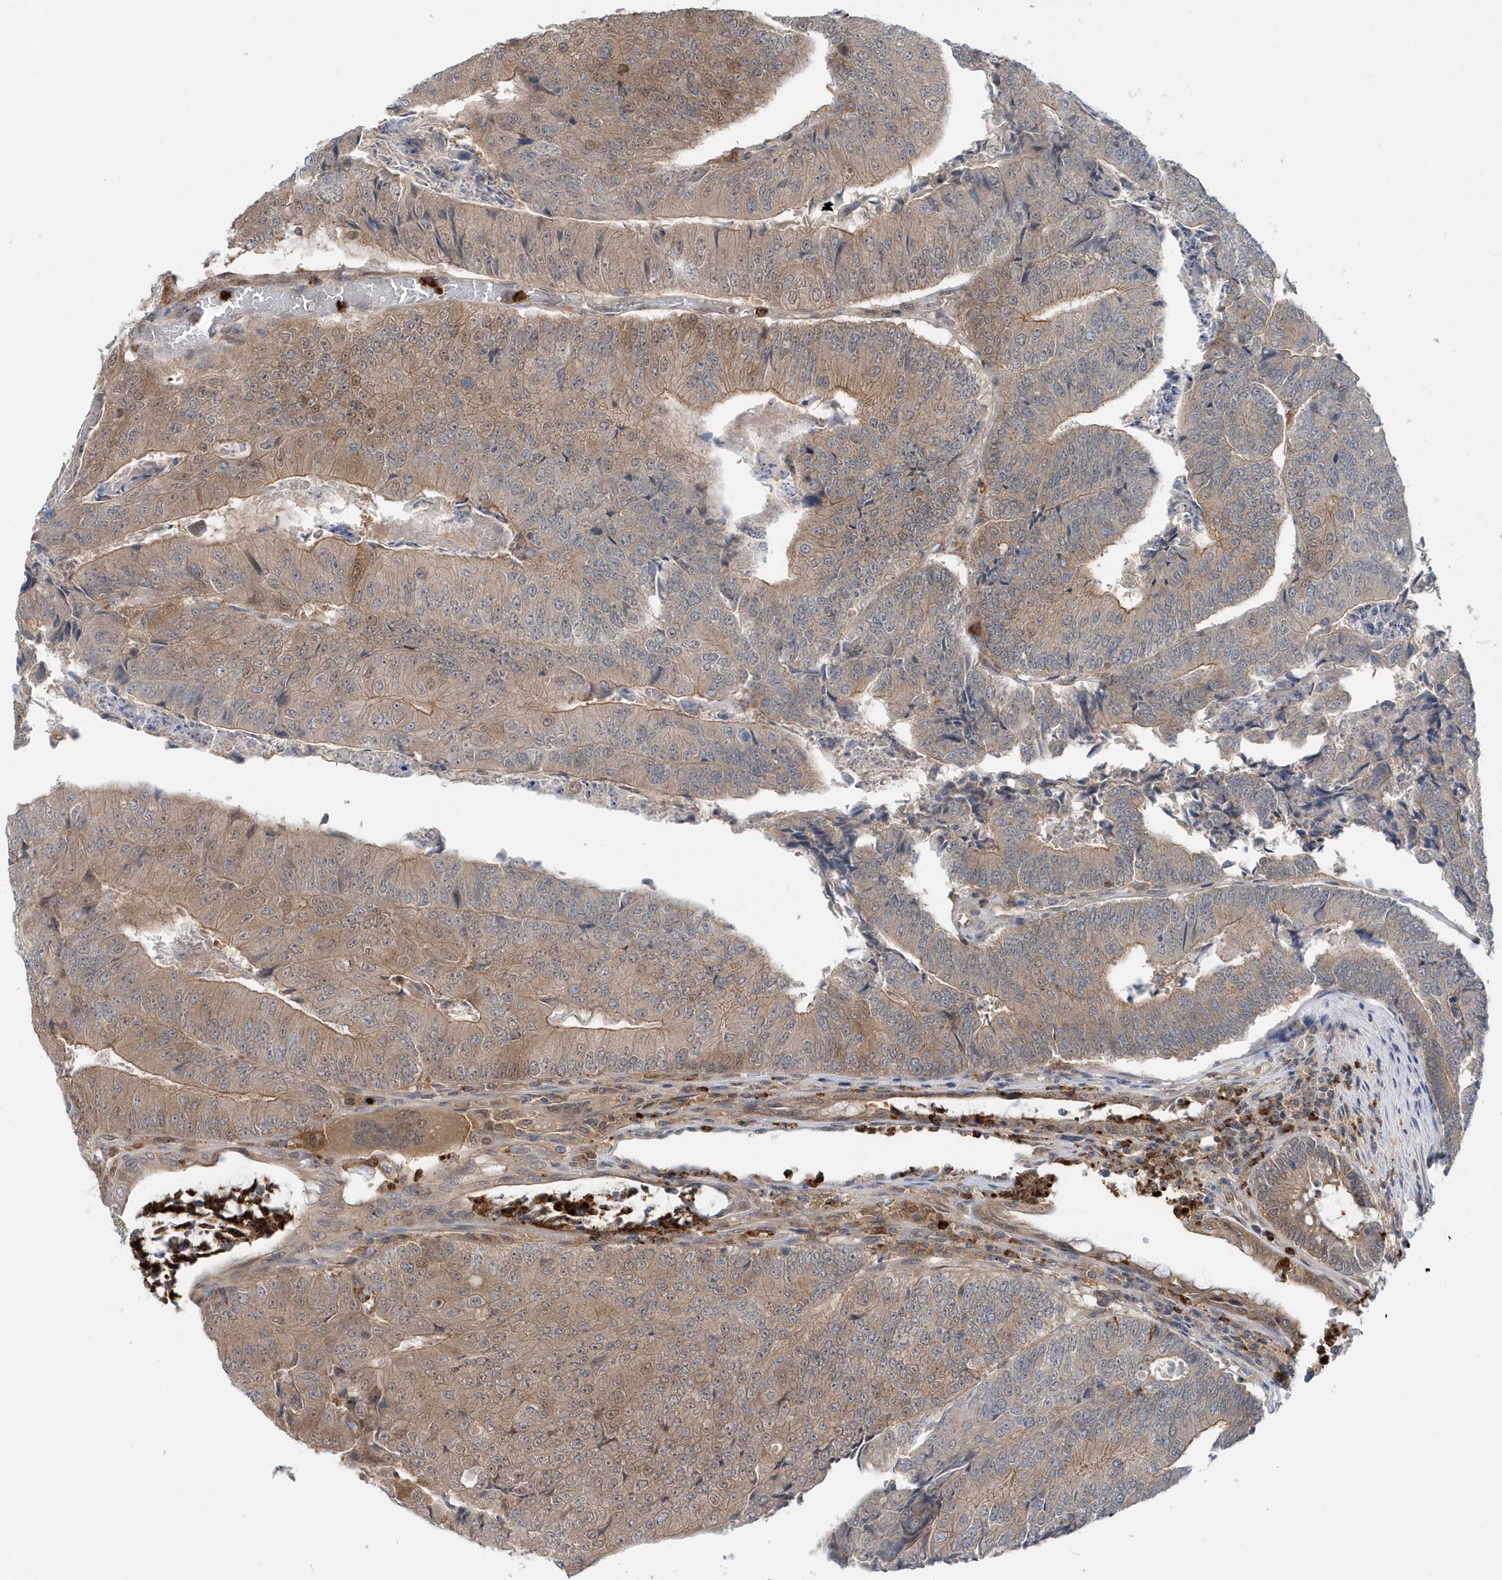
{"staining": {"intensity": "weak", "quantity": "25%-75%", "location": "cytoplasmic/membranous"}, "tissue": "colorectal cancer", "cell_type": "Tumor cells", "image_type": "cancer", "snomed": [{"axis": "morphology", "description": "Adenocarcinoma, NOS"}, {"axis": "topography", "description": "Colon"}], "caption": "Protein expression analysis of human colorectal cancer (adenocarcinoma) reveals weak cytoplasmic/membranous expression in about 25%-75% of tumor cells. (Stains: DAB (3,3'-diaminobenzidine) in brown, nuclei in blue, Microscopy: brightfield microscopy at high magnification).", "gene": "RNF7", "patient": {"sex": "female", "age": 67}}